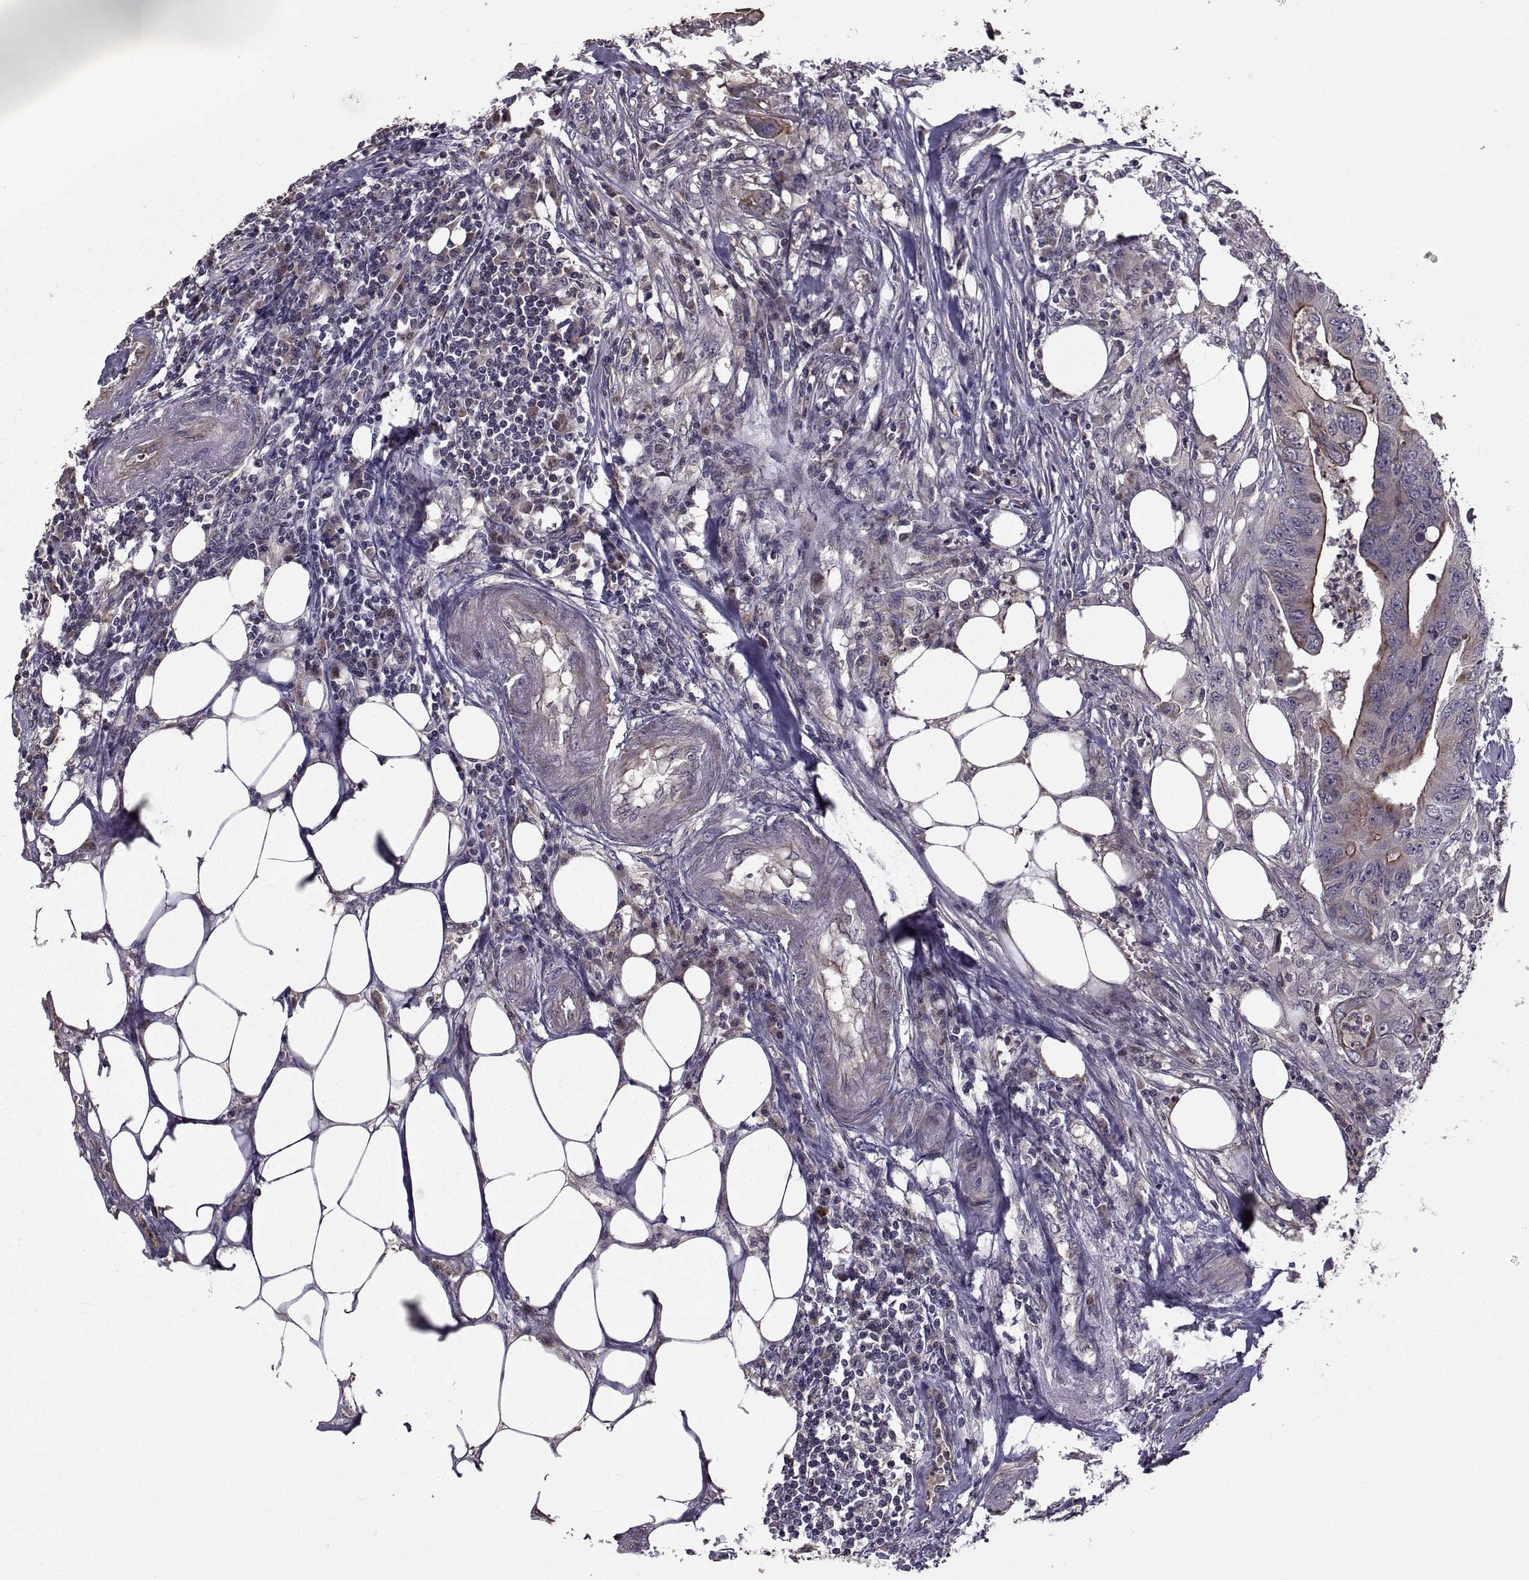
{"staining": {"intensity": "strong", "quantity": "<25%", "location": "cytoplasmic/membranous"}, "tissue": "colorectal cancer", "cell_type": "Tumor cells", "image_type": "cancer", "snomed": [{"axis": "morphology", "description": "Adenocarcinoma, NOS"}, {"axis": "topography", "description": "Colon"}], "caption": "A brown stain labels strong cytoplasmic/membranous positivity of a protein in colorectal adenocarcinoma tumor cells. (DAB IHC with brightfield microscopy, high magnification).", "gene": "PMM2", "patient": {"sex": "male", "age": 84}}